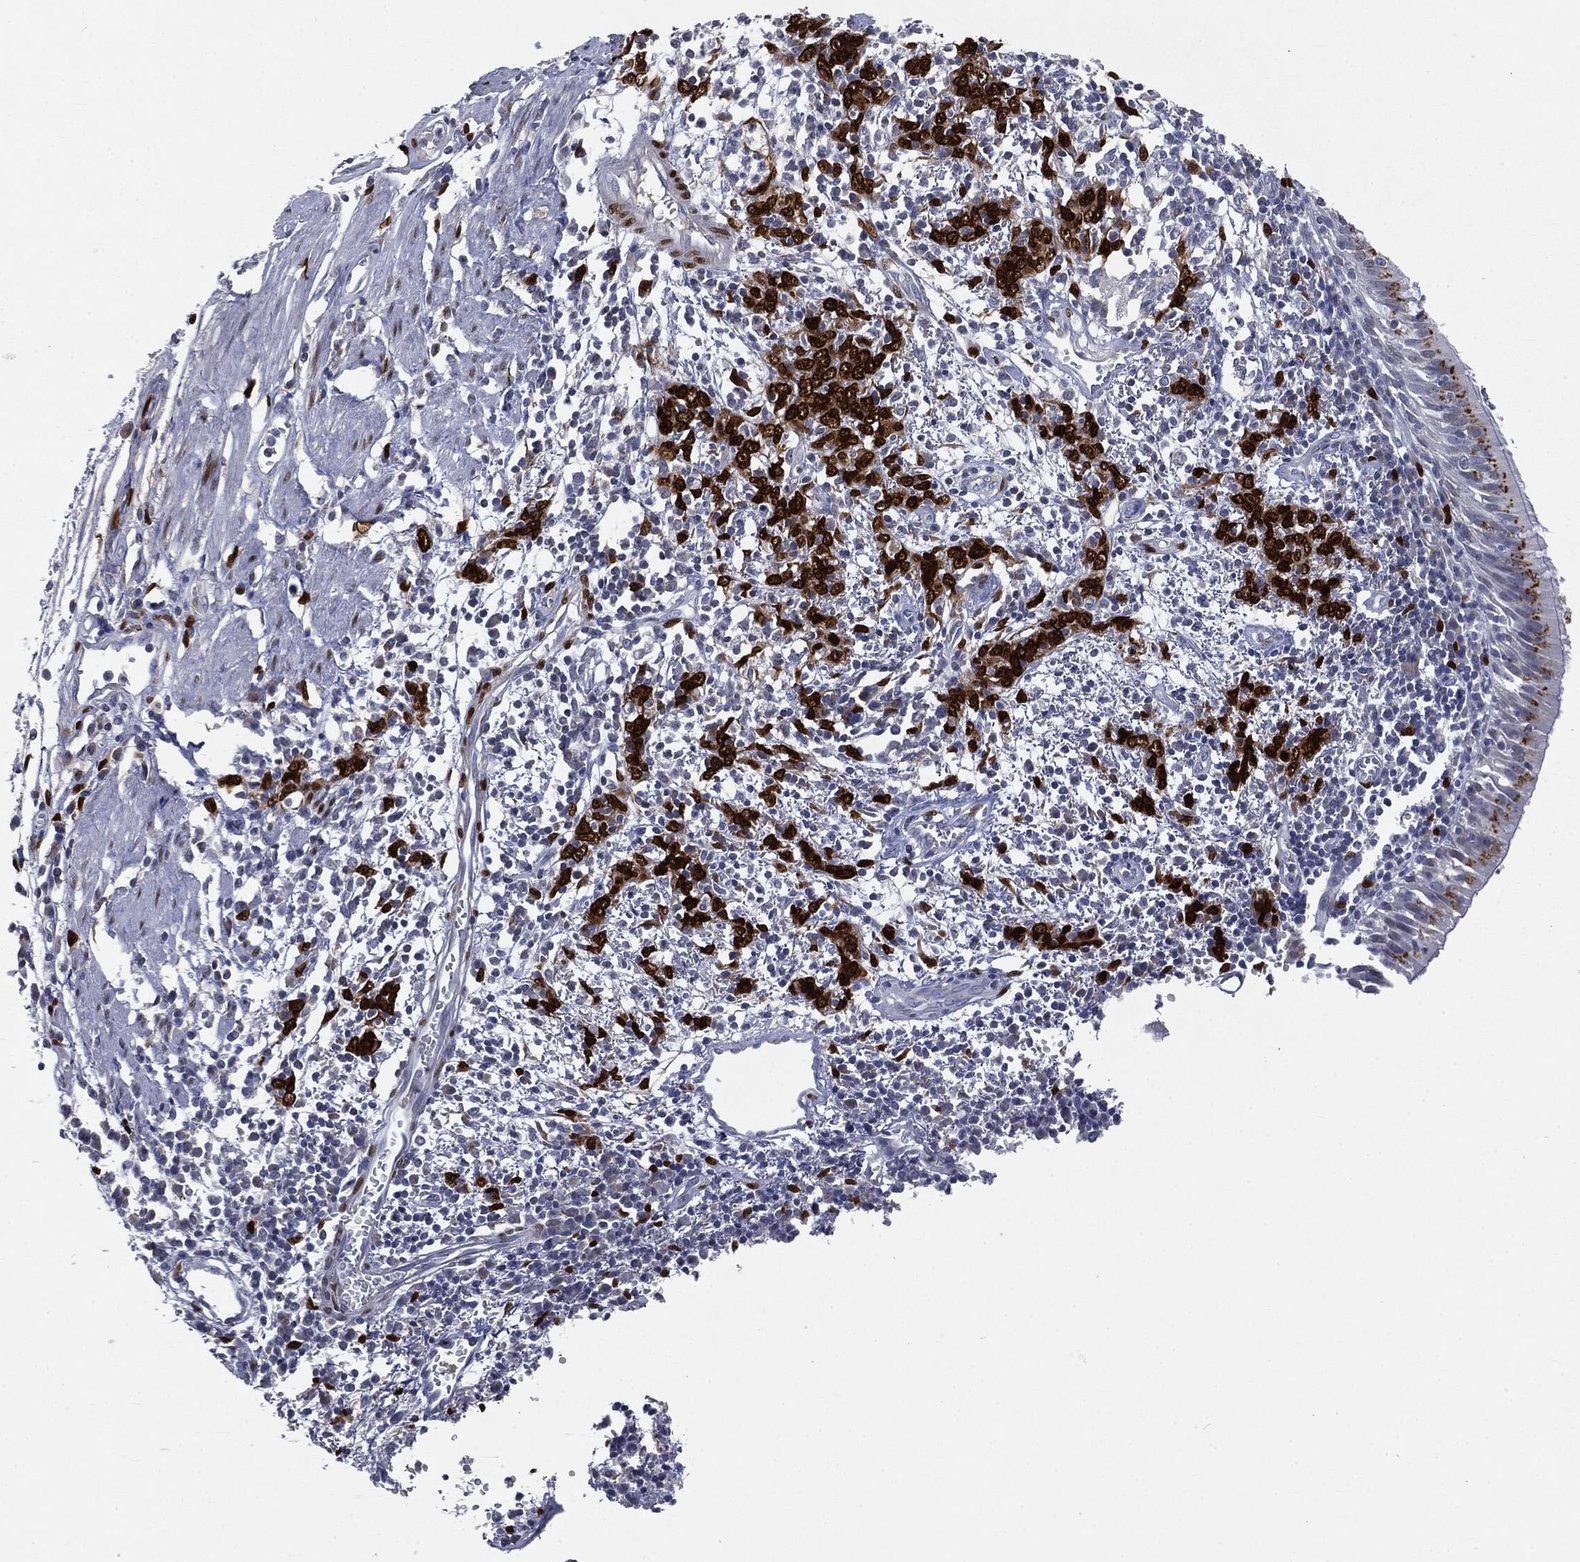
{"staining": {"intensity": "moderate", "quantity": "25%-75%", "location": "cytoplasmic/membranous"}, "tissue": "bronchus", "cell_type": "Respiratory epithelial cells", "image_type": "normal", "snomed": [{"axis": "morphology", "description": "Normal tissue, NOS"}, {"axis": "morphology", "description": "Squamous cell carcinoma, NOS"}, {"axis": "topography", "description": "Cartilage tissue"}, {"axis": "topography", "description": "Bronchus"}, {"axis": "topography", "description": "Lung"}], "caption": "A brown stain labels moderate cytoplasmic/membranous positivity of a protein in respiratory epithelial cells of unremarkable human bronchus.", "gene": "CASD1", "patient": {"sex": "male", "age": 66}}